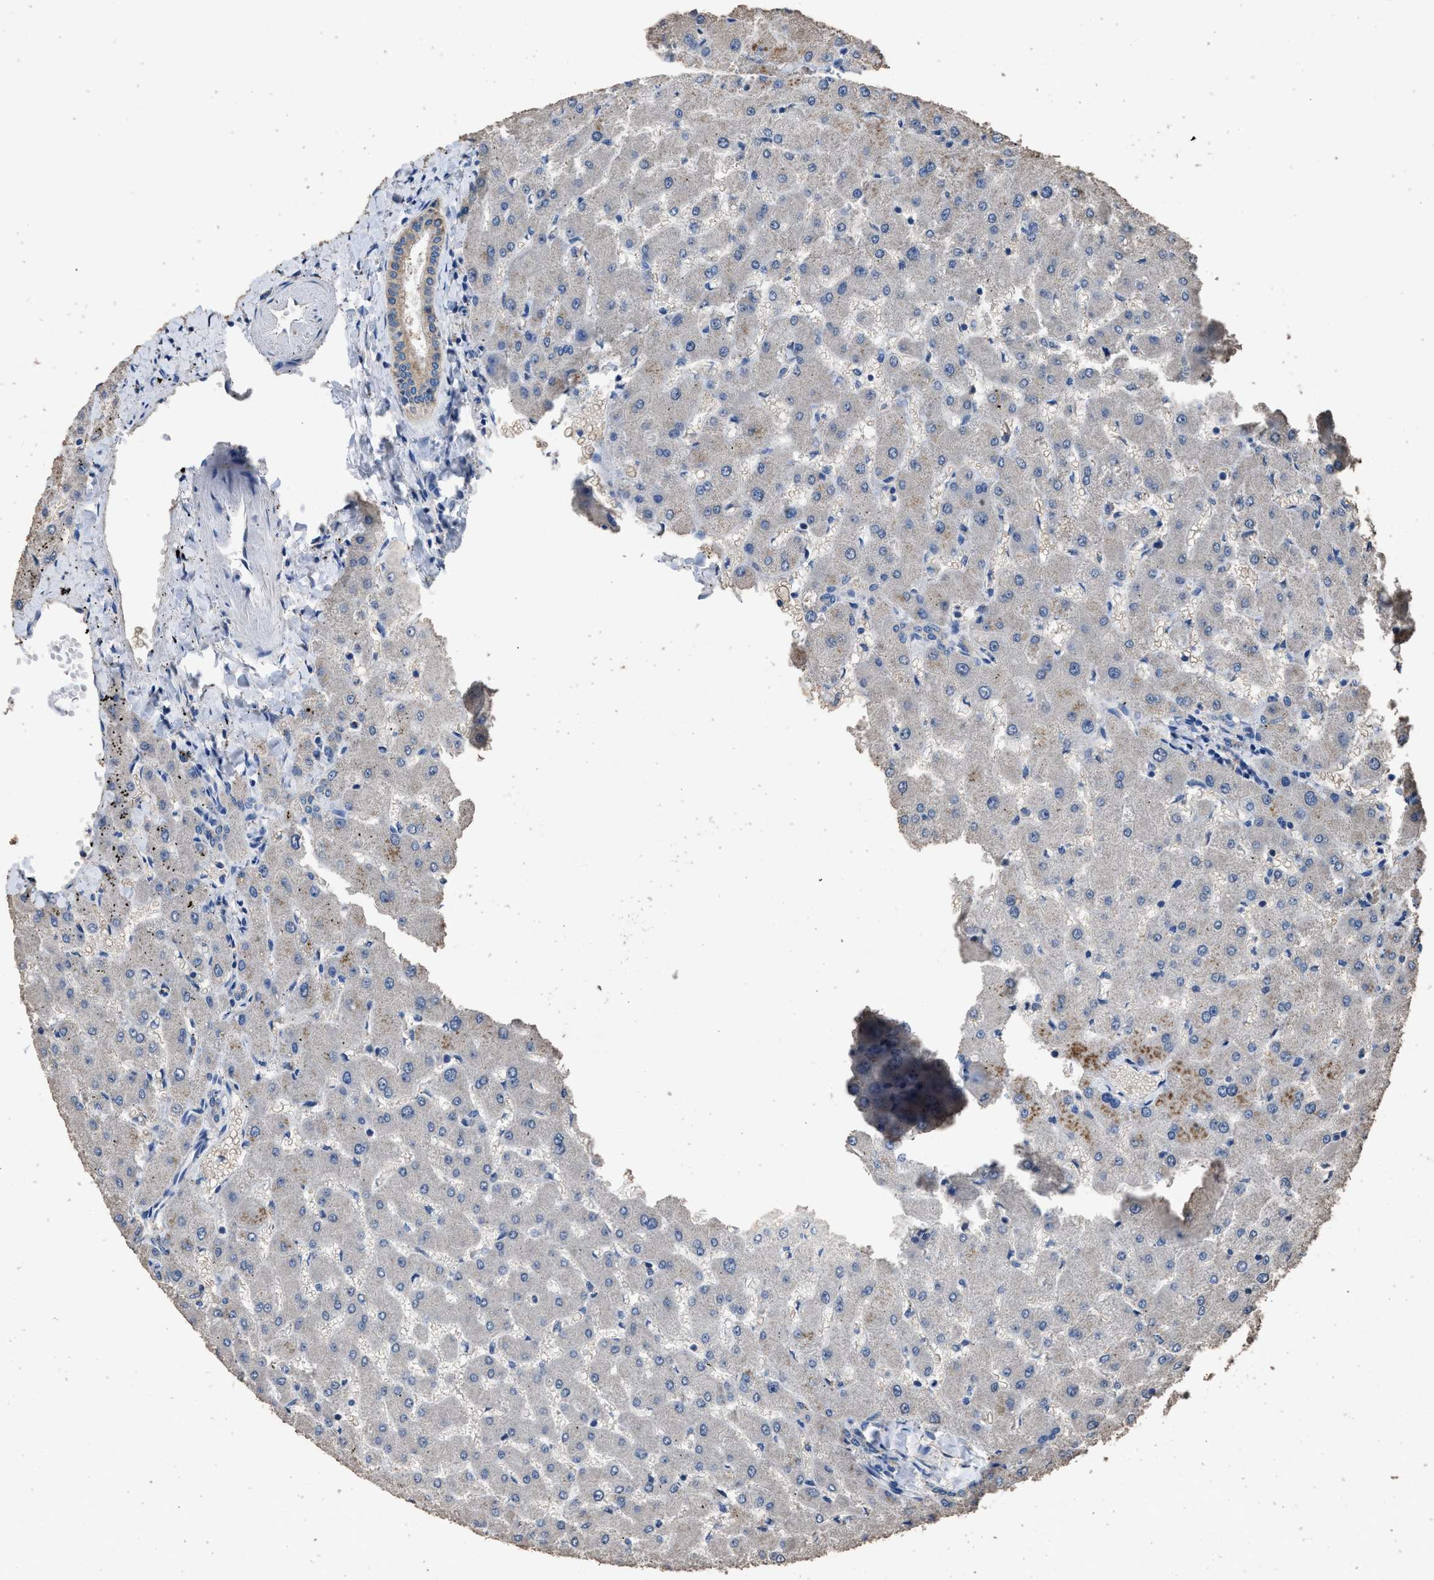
{"staining": {"intensity": "weak", "quantity": "<25%", "location": "cytoplasmic/membranous"}, "tissue": "liver", "cell_type": "Cholangiocytes", "image_type": "normal", "snomed": [{"axis": "morphology", "description": "Normal tissue, NOS"}, {"axis": "topography", "description": "Liver"}], "caption": "The image demonstrates no significant positivity in cholangiocytes of liver. (DAB (3,3'-diaminobenzidine) IHC, high magnification).", "gene": "ITSN1", "patient": {"sex": "female", "age": 63}}